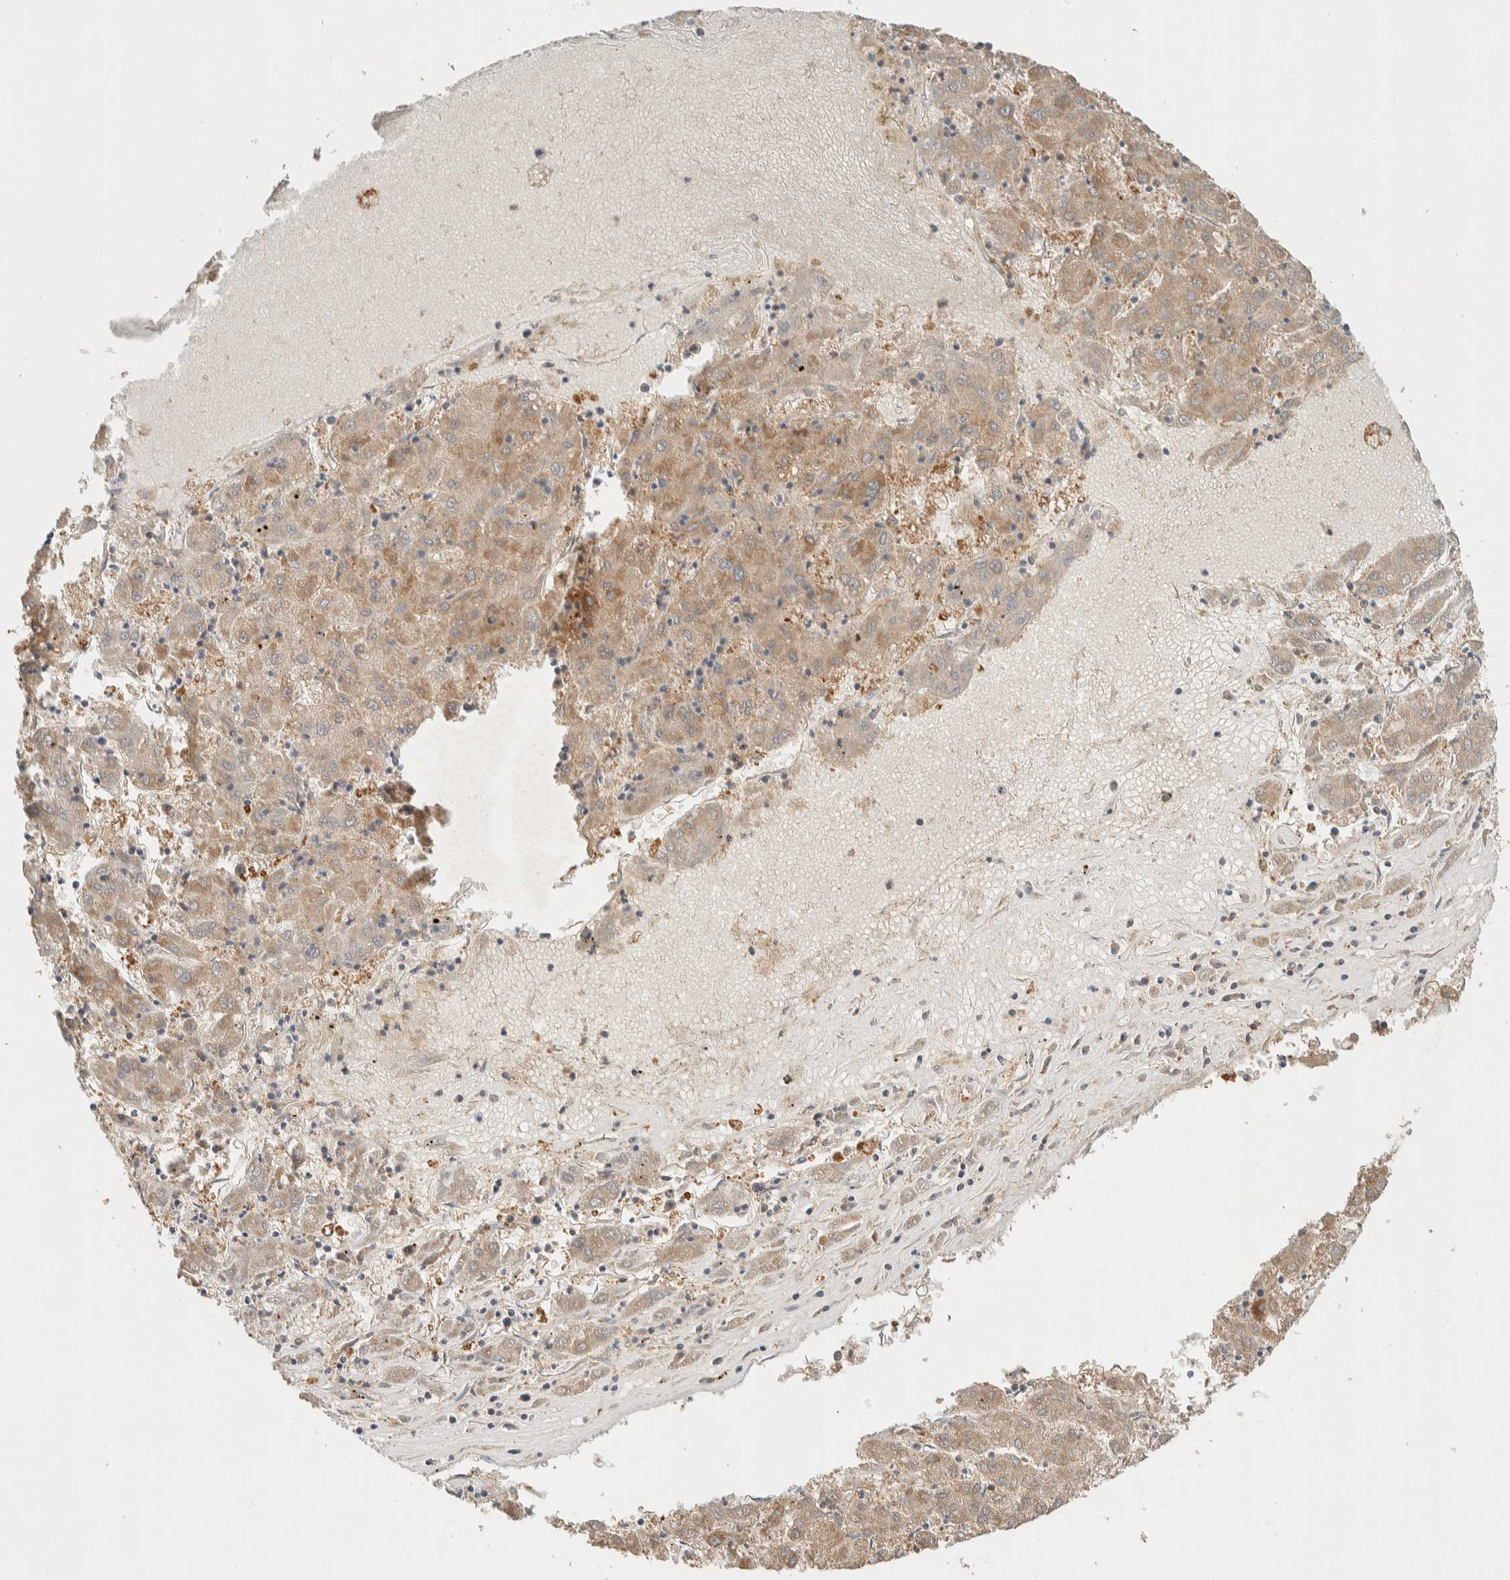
{"staining": {"intensity": "moderate", "quantity": ">75%", "location": "cytoplasmic/membranous"}, "tissue": "liver cancer", "cell_type": "Tumor cells", "image_type": "cancer", "snomed": [{"axis": "morphology", "description": "Carcinoma, Hepatocellular, NOS"}, {"axis": "topography", "description": "Liver"}], "caption": "Tumor cells display medium levels of moderate cytoplasmic/membranous staining in approximately >75% of cells in liver cancer (hepatocellular carcinoma).", "gene": "ZNF567", "patient": {"sex": "male", "age": 72}}